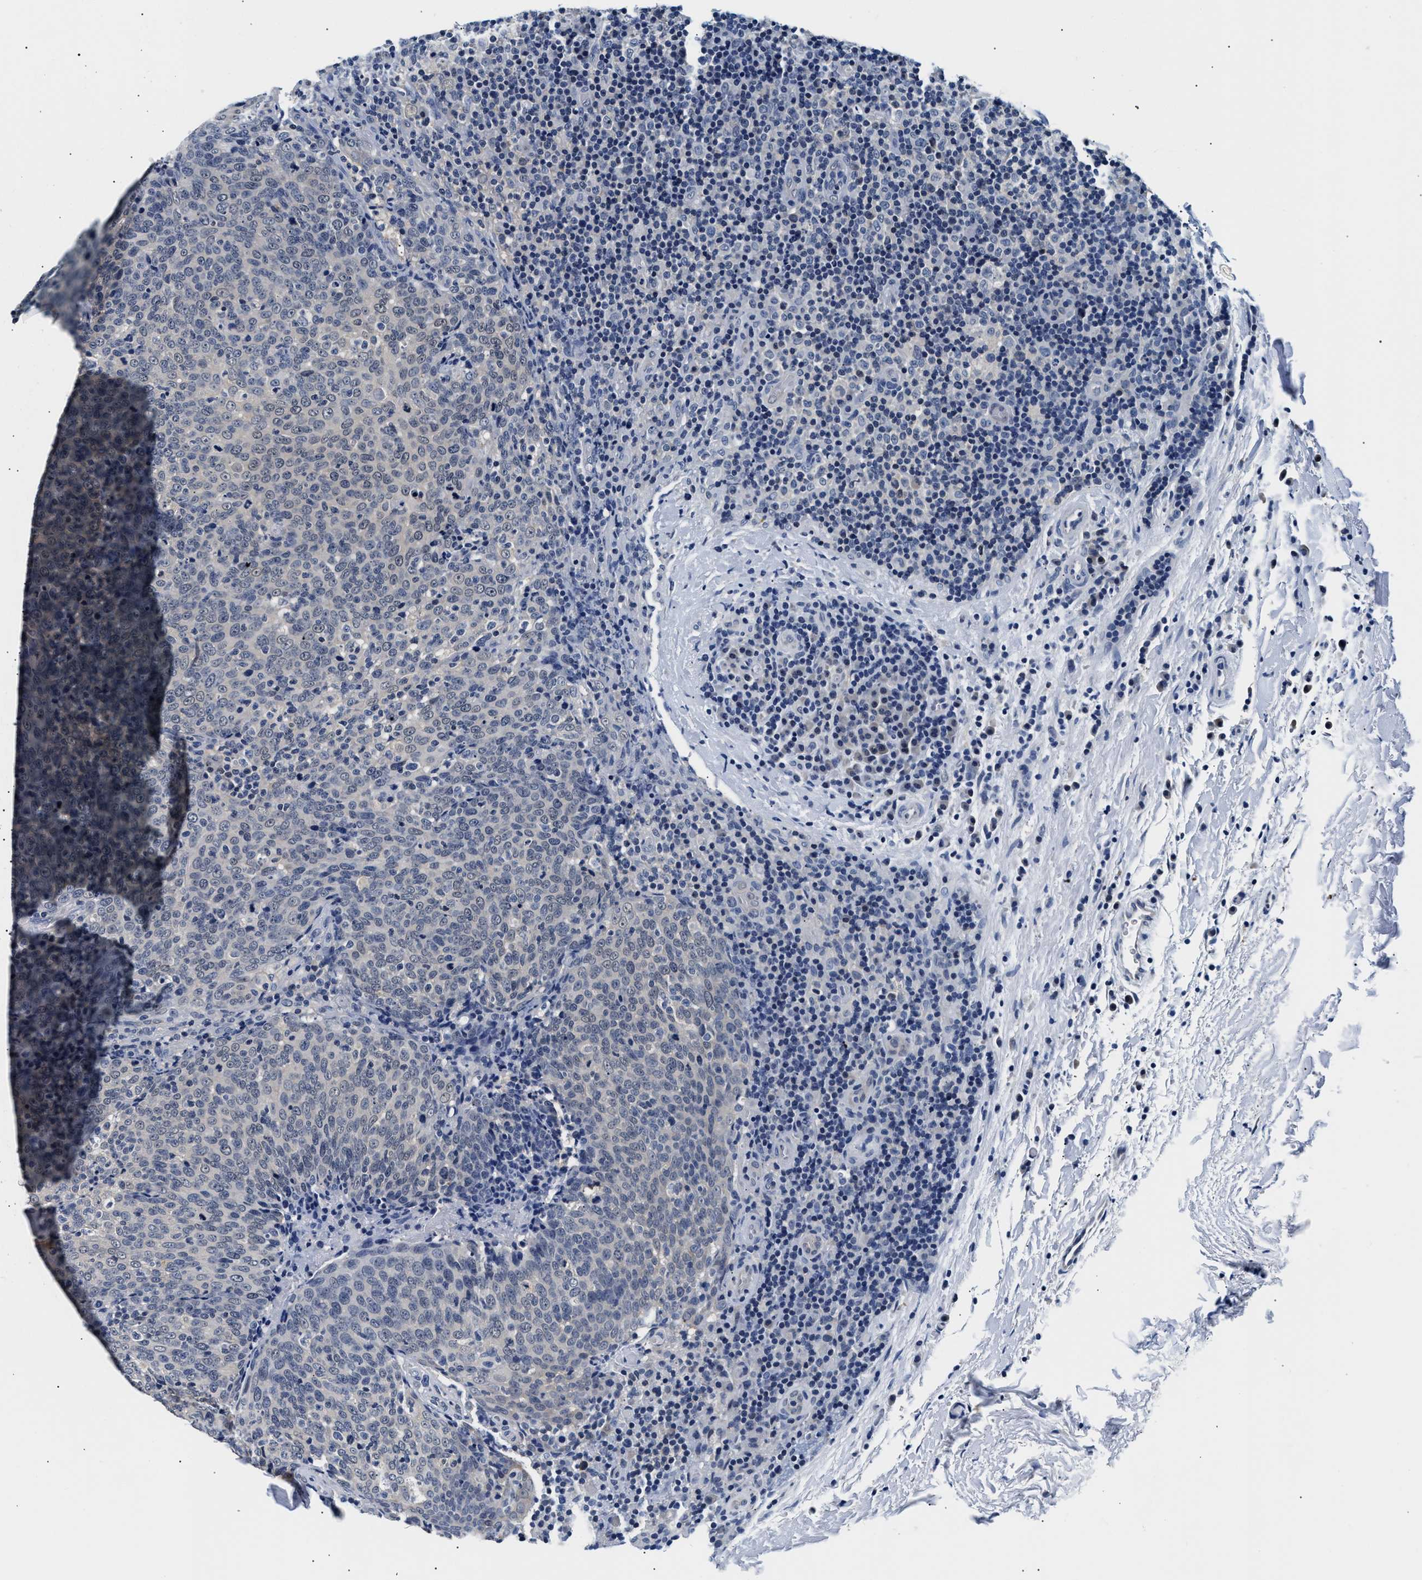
{"staining": {"intensity": "negative", "quantity": "none", "location": "none"}, "tissue": "head and neck cancer", "cell_type": "Tumor cells", "image_type": "cancer", "snomed": [{"axis": "morphology", "description": "Squamous cell carcinoma, NOS"}, {"axis": "morphology", "description": "Squamous cell carcinoma, metastatic, NOS"}, {"axis": "topography", "description": "Lymph node"}, {"axis": "topography", "description": "Head-Neck"}], "caption": "Tumor cells show no significant protein positivity in head and neck cancer (squamous cell carcinoma).", "gene": "UCHL3", "patient": {"sex": "male", "age": 62}}